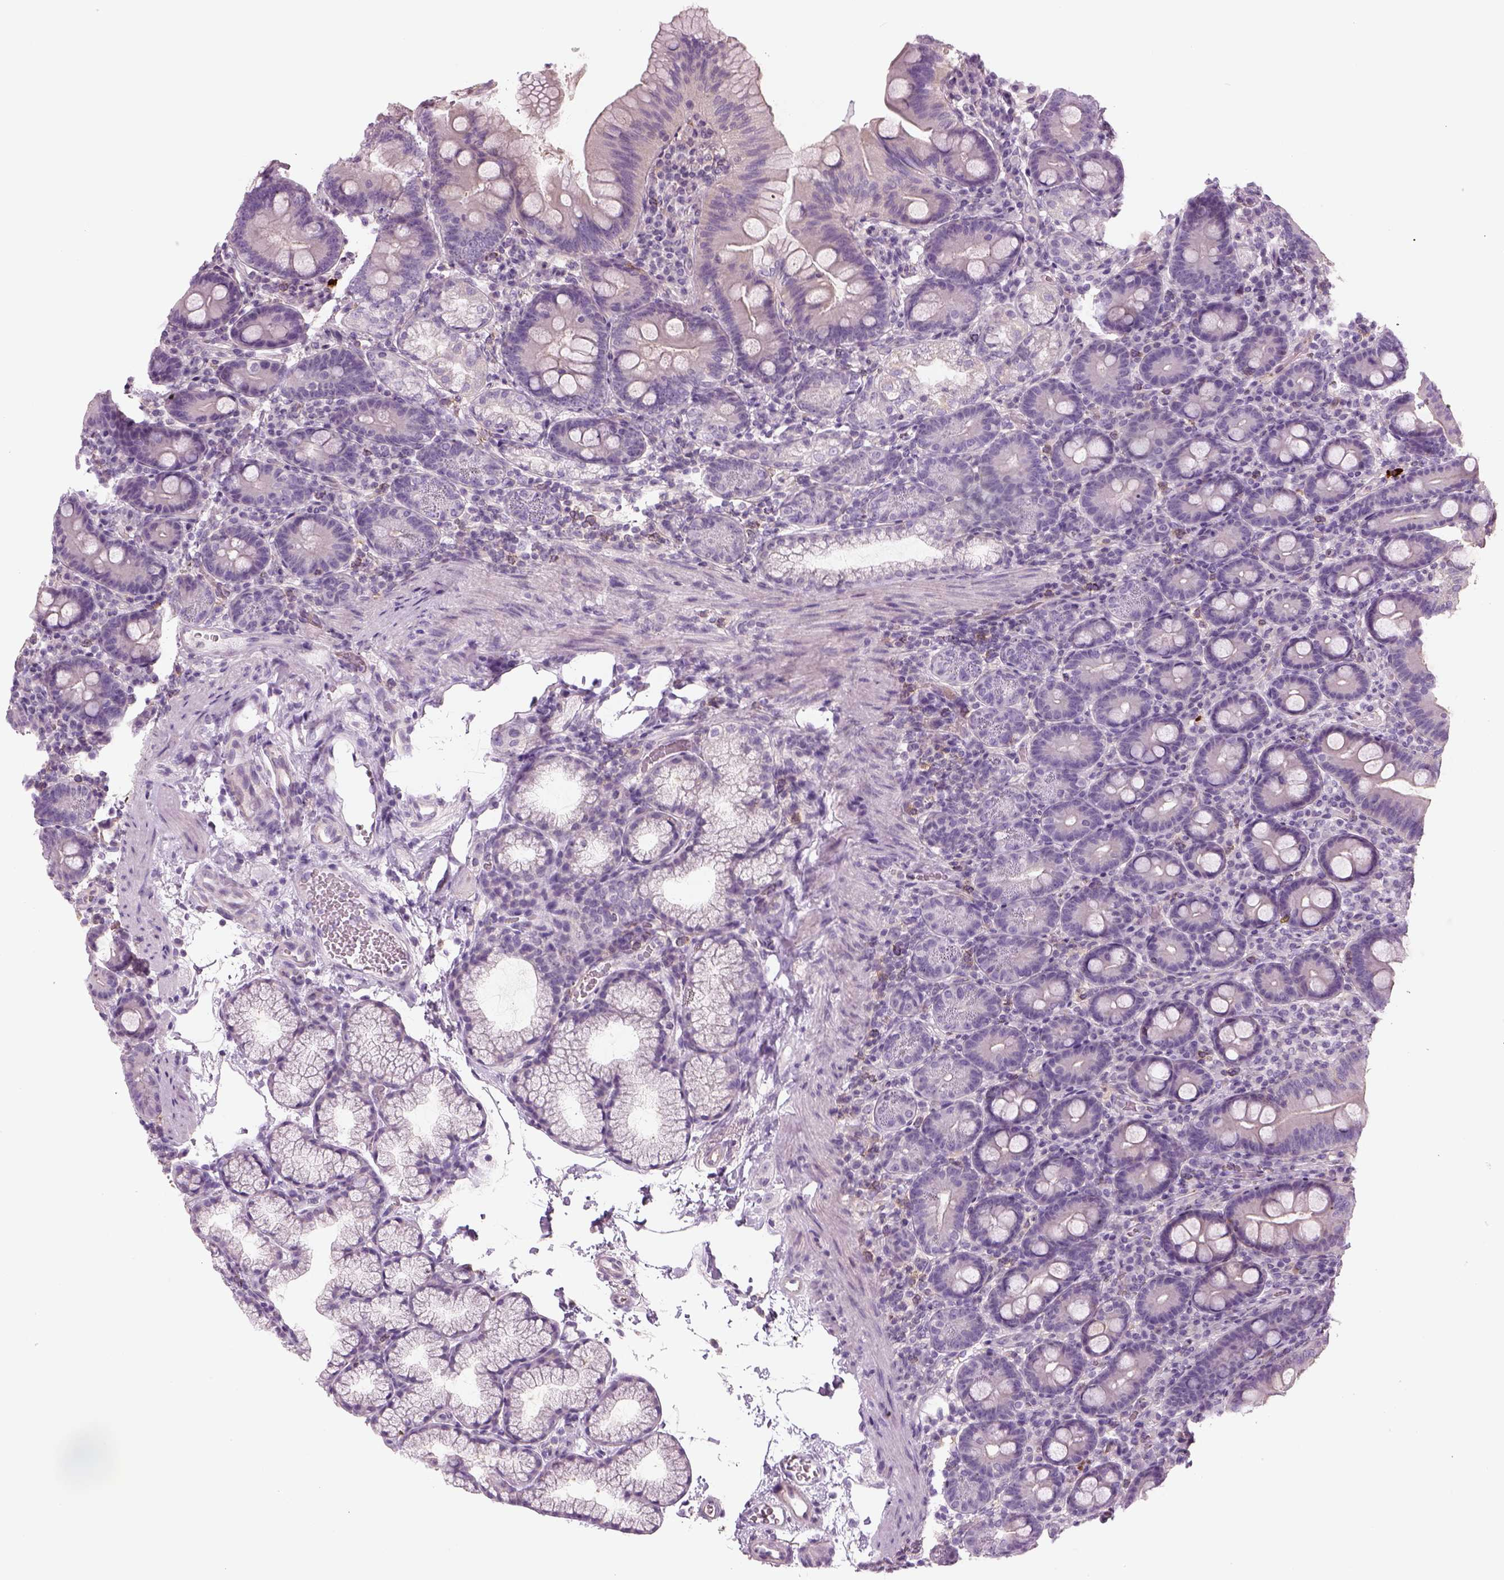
{"staining": {"intensity": "negative", "quantity": "none", "location": "none"}, "tissue": "duodenum", "cell_type": "Glandular cells", "image_type": "normal", "snomed": [{"axis": "morphology", "description": "Normal tissue, NOS"}, {"axis": "topography", "description": "Duodenum"}], "caption": "This is an immunohistochemistry (IHC) histopathology image of normal human duodenum. There is no positivity in glandular cells.", "gene": "SLC1A7", "patient": {"sex": "male", "age": 59}}